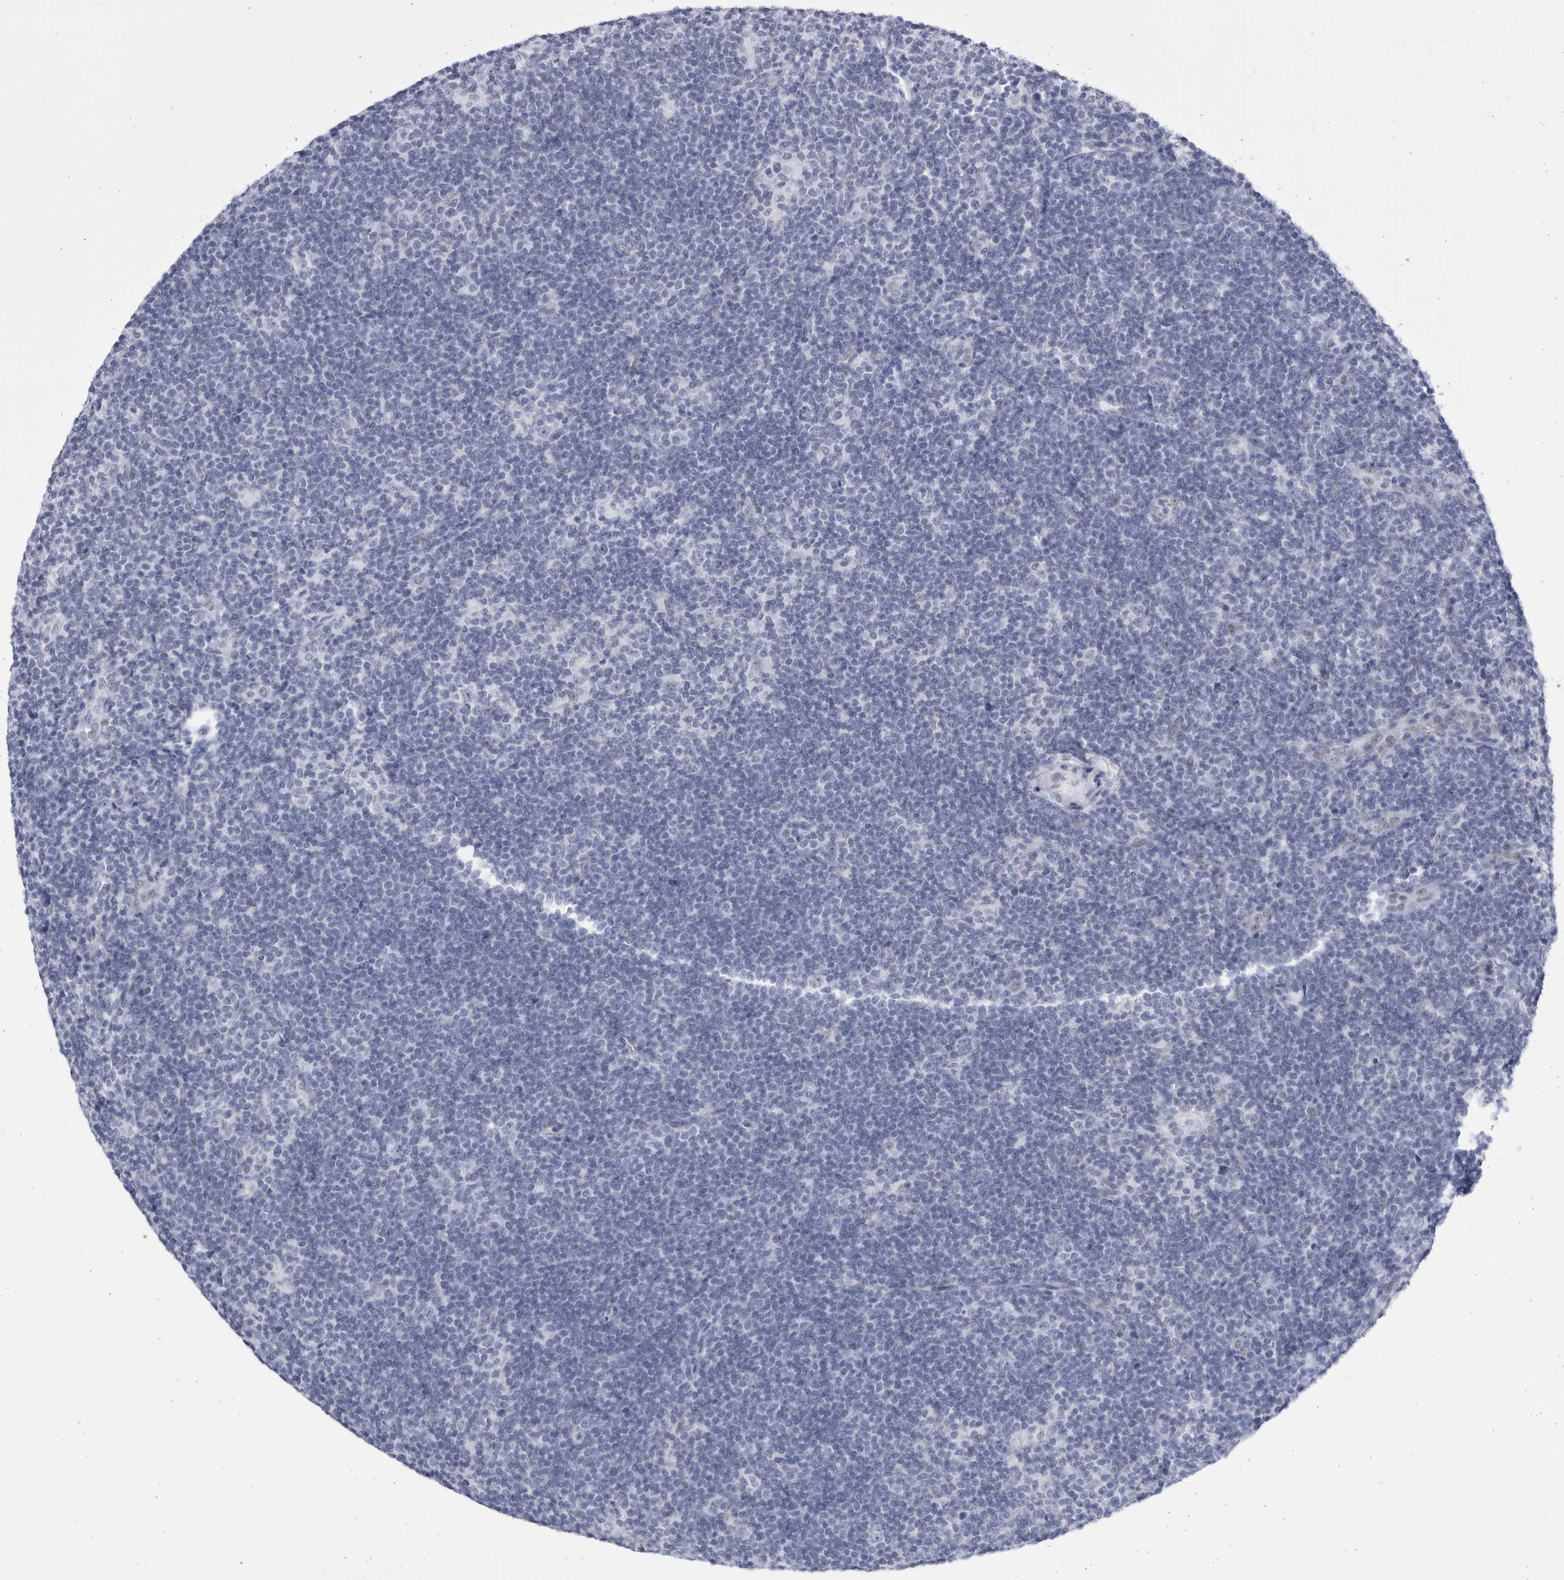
{"staining": {"intensity": "weak", "quantity": "<25%", "location": "nuclear"}, "tissue": "lymphoma", "cell_type": "Tumor cells", "image_type": "cancer", "snomed": [{"axis": "morphology", "description": "Hodgkin's disease, NOS"}, {"axis": "topography", "description": "Lymph node"}], "caption": "An immunohistochemistry micrograph of lymphoma is shown. There is no staining in tumor cells of lymphoma.", "gene": "CCDC181", "patient": {"sex": "female", "age": 57}}